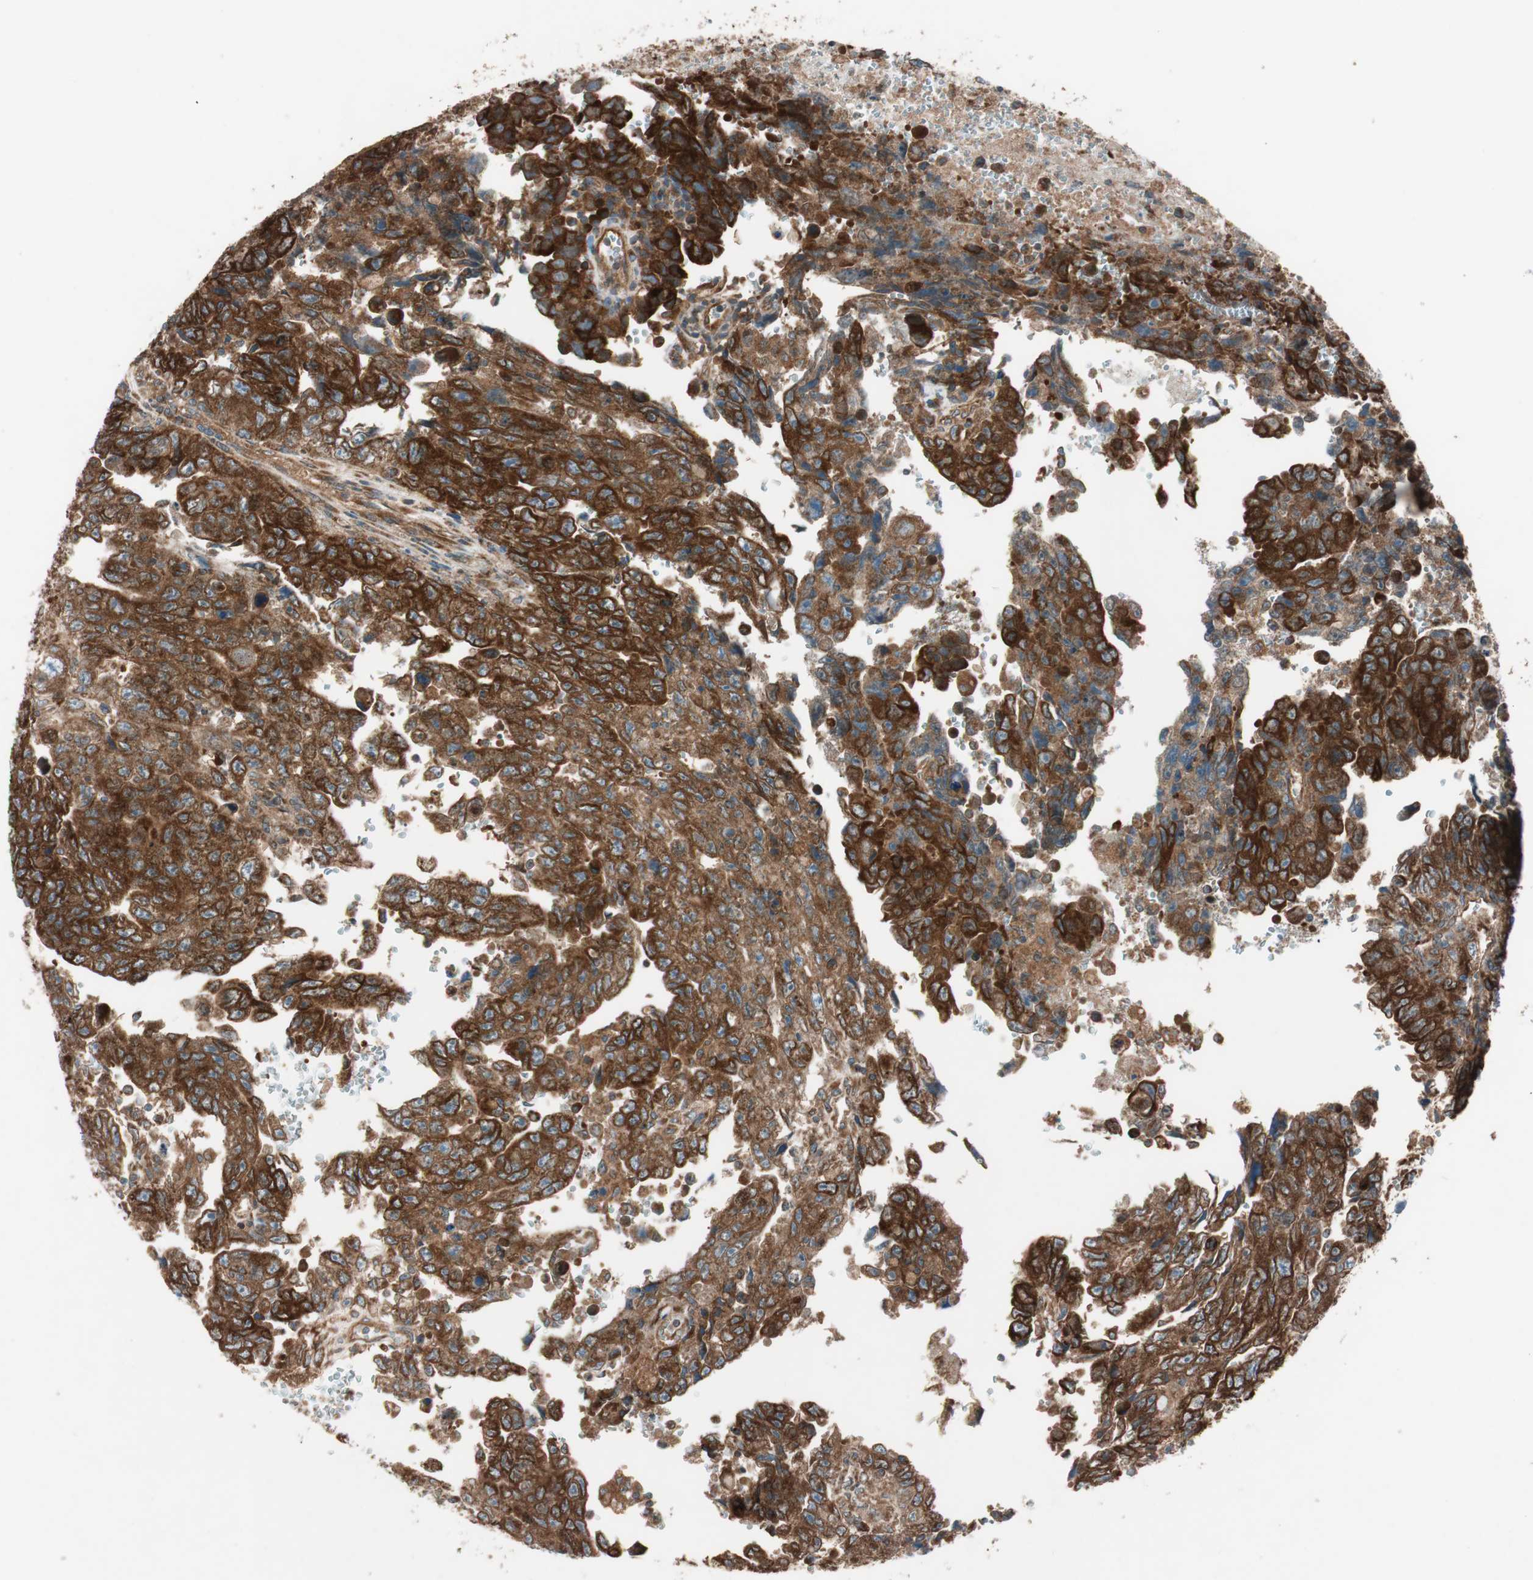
{"staining": {"intensity": "strong", "quantity": ">75%", "location": "cytoplasmic/membranous"}, "tissue": "testis cancer", "cell_type": "Tumor cells", "image_type": "cancer", "snomed": [{"axis": "morphology", "description": "Carcinoma, Embryonal, NOS"}, {"axis": "topography", "description": "Testis"}], "caption": "An IHC photomicrograph of neoplastic tissue is shown. Protein staining in brown highlights strong cytoplasmic/membranous positivity in testis cancer (embryonal carcinoma) within tumor cells.", "gene": "RAB5A", "patient": {"sex": "male", "age": 28}}